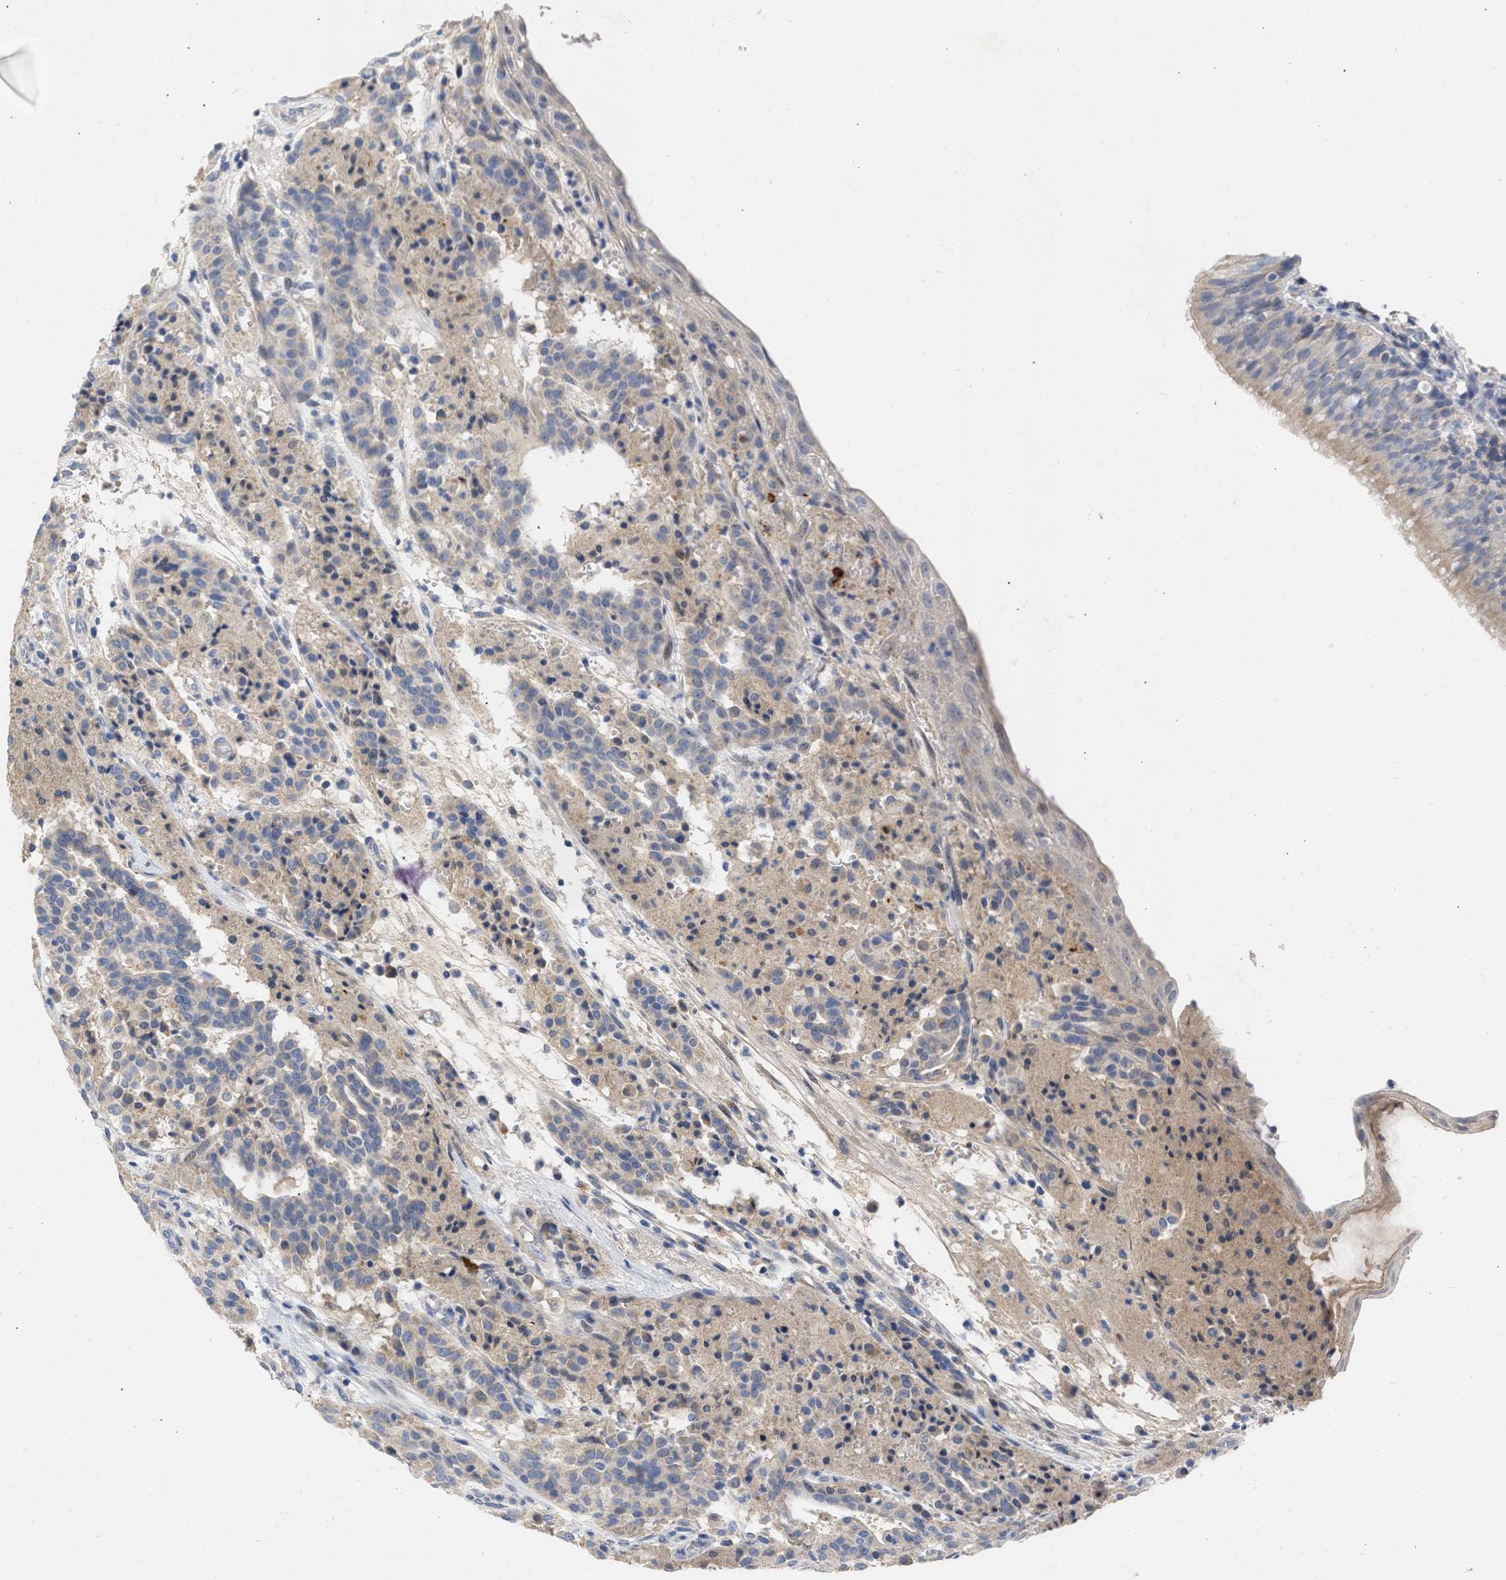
{"staining": {"intensity": "negative", "quantity": "none", "location": "none"}, "tissue": "carcinoid", "cell_type": "Tumor cells", "image_type": "cancer", "snomed": [{"axis": "morphology", "description": "Carcinoid, malignant, NOS"}, {"axis": "topography", "description": "Lung"}], "caption": "Immunohistochemical staining of human malignant carcinoid reveals no significant positivity in tumor cells.", "gene": "ARHGEF4", "patient": {"sex": "male", "age": 30}}